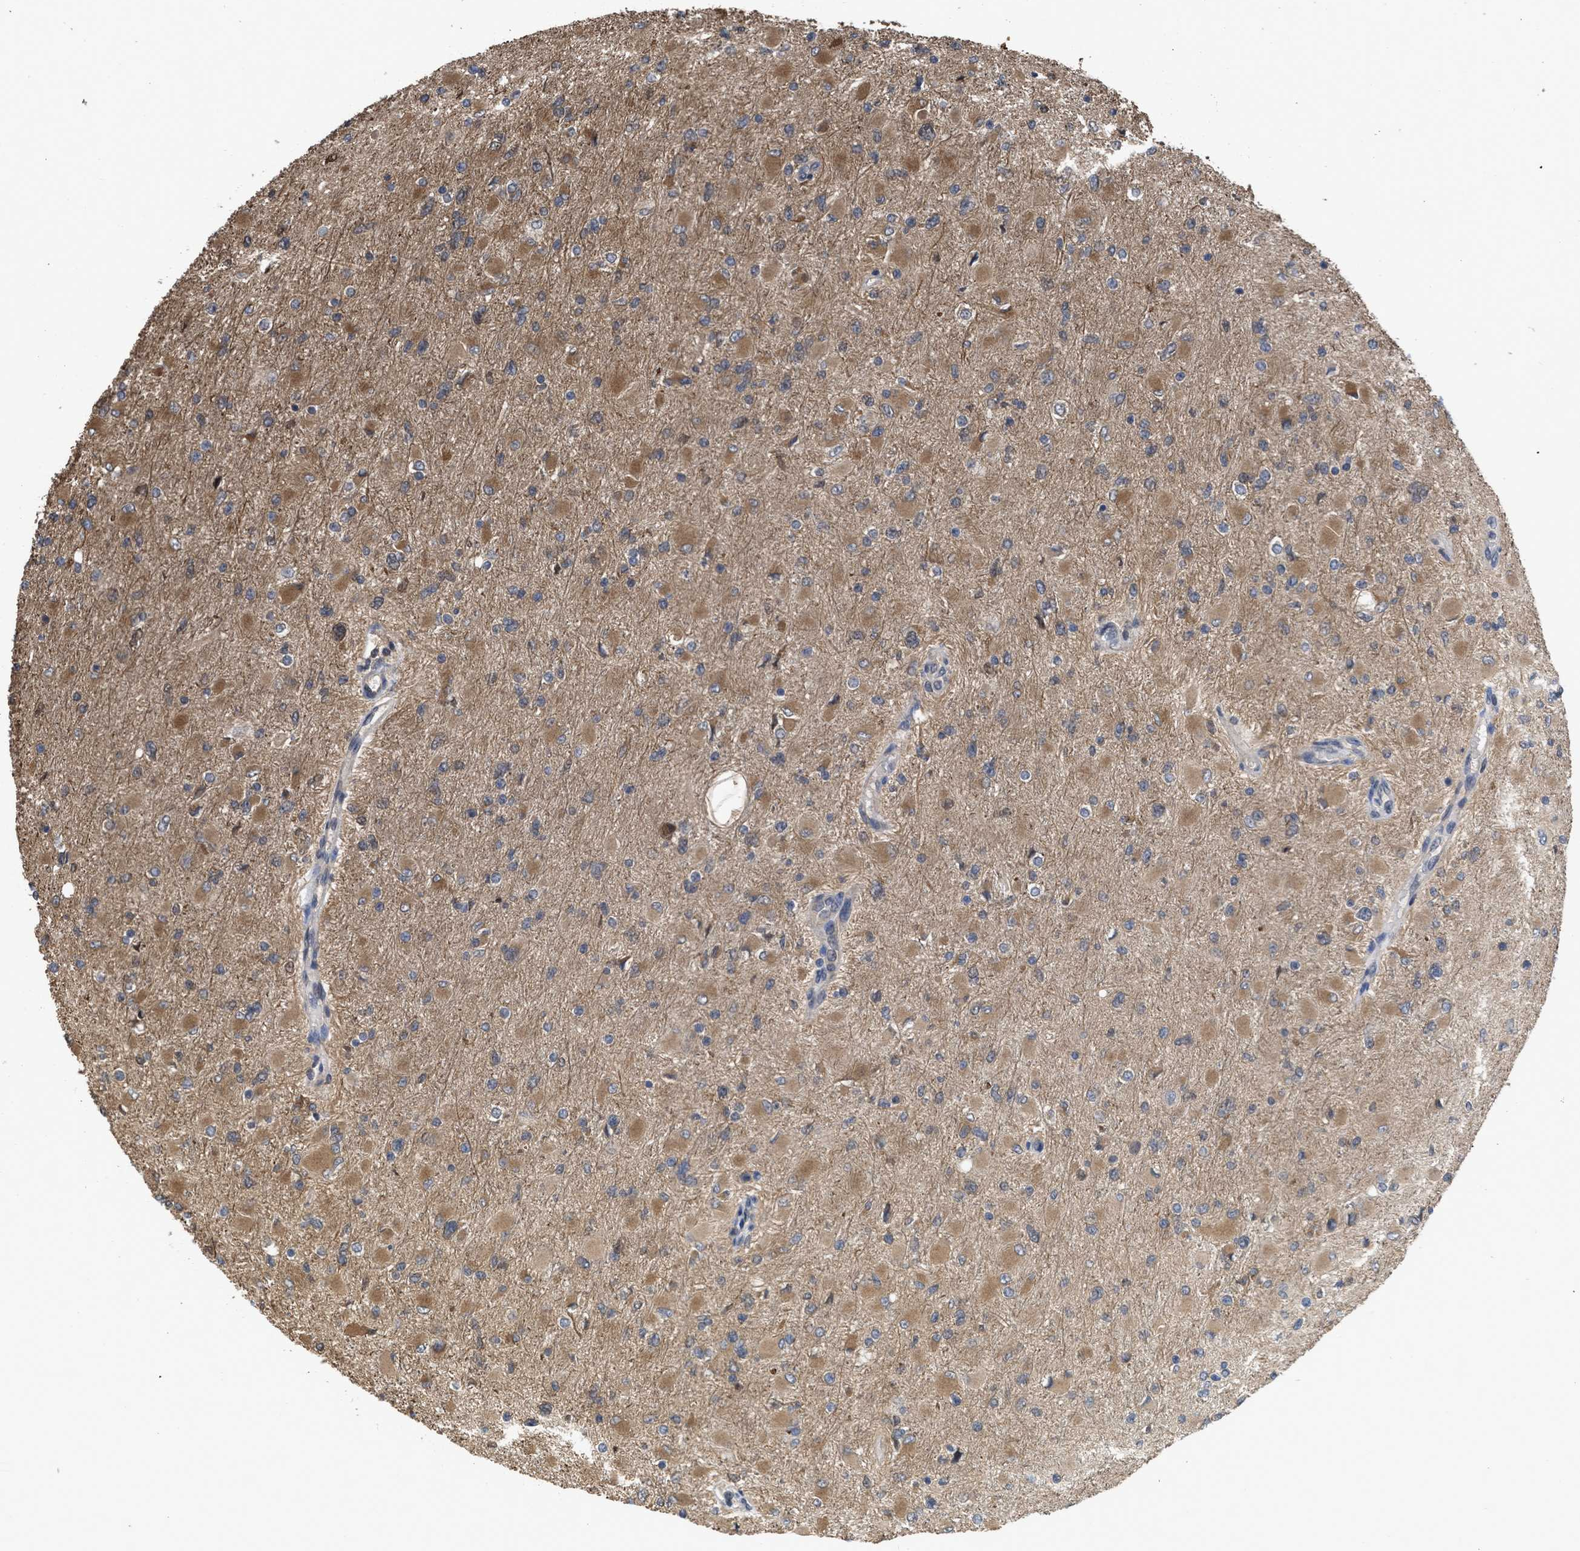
{"staining": {"intensity": "moderate", "quantity": "25%-75%", "location": "cytoplasmic/membranous"}, "tissue": "glioma", "cell_type": "Tumor cells", "image_type": "cancer", "snomed": [{"axis": "morphology", "description": "Glioma, malignant, High grade"}, {"axis": "topography", "description": "Cerebral cortex"}], "caption": "Glioma stained with a protein marker displays moderate staining in tumor cells.", "gene": "YWHAG", "patient": {"sex": "female", "age": 36}}